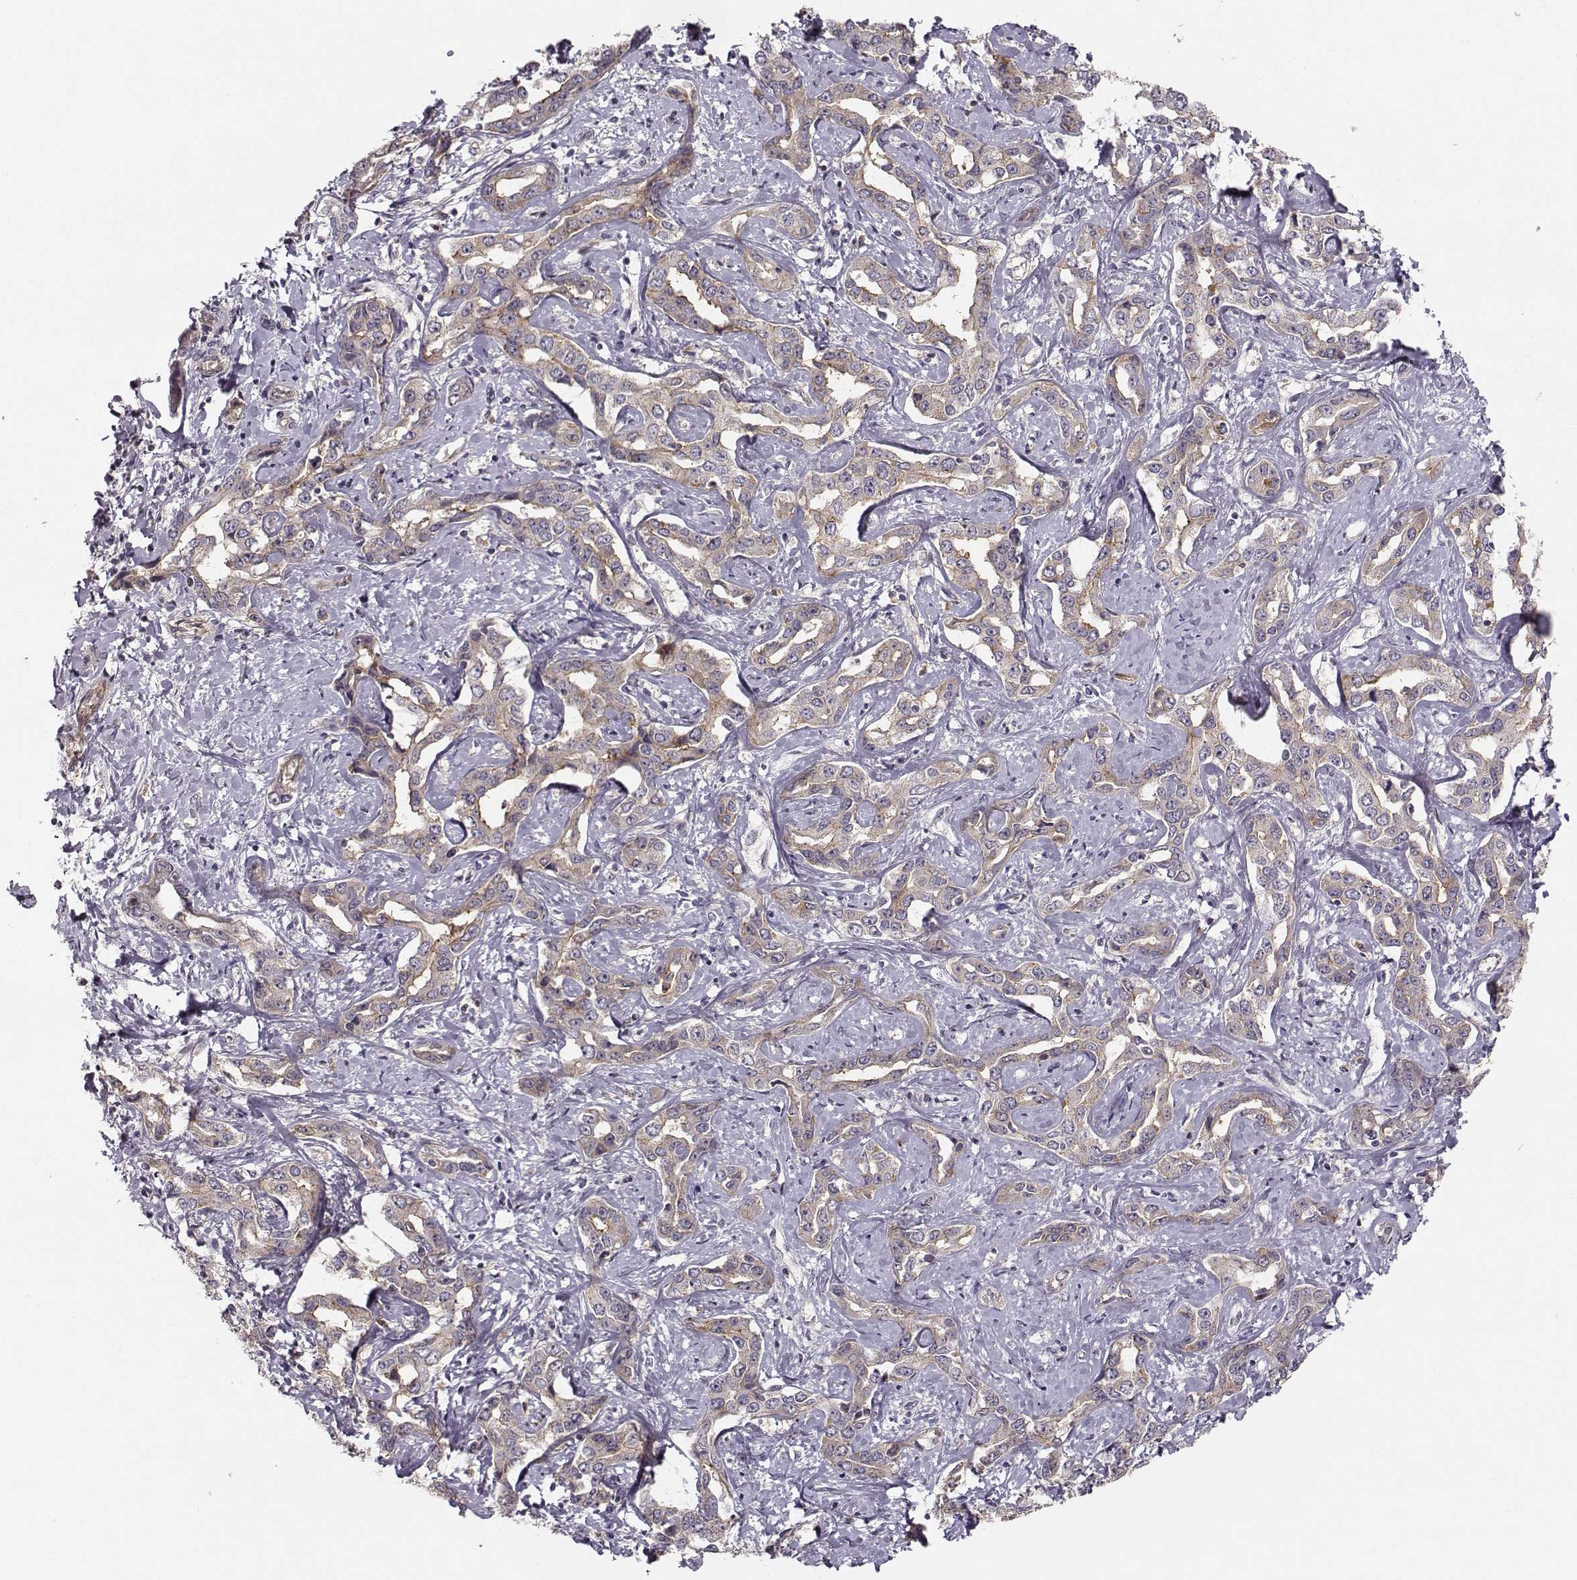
{"staining": {"intensity": "weak", "quantity": ">75%", "location": "cytoplasmic/membranous"}, "tissue": "liver cancer", "cell_type": "Tumor cells", "image_type": "cancer", "snomed": [{"axis": "morphology", "description": "Cholangiocarcinoma"}, {"axis": "topography", "description": "Liver"}], "caption": "Protein staining reveals weak cytoplasmic/membranous expression in about >75% of tumor cells in liver cancer (cholangiocarcinoma).", "gene": "OPRD1", "patient": {"sex": "male", "age": 59}}